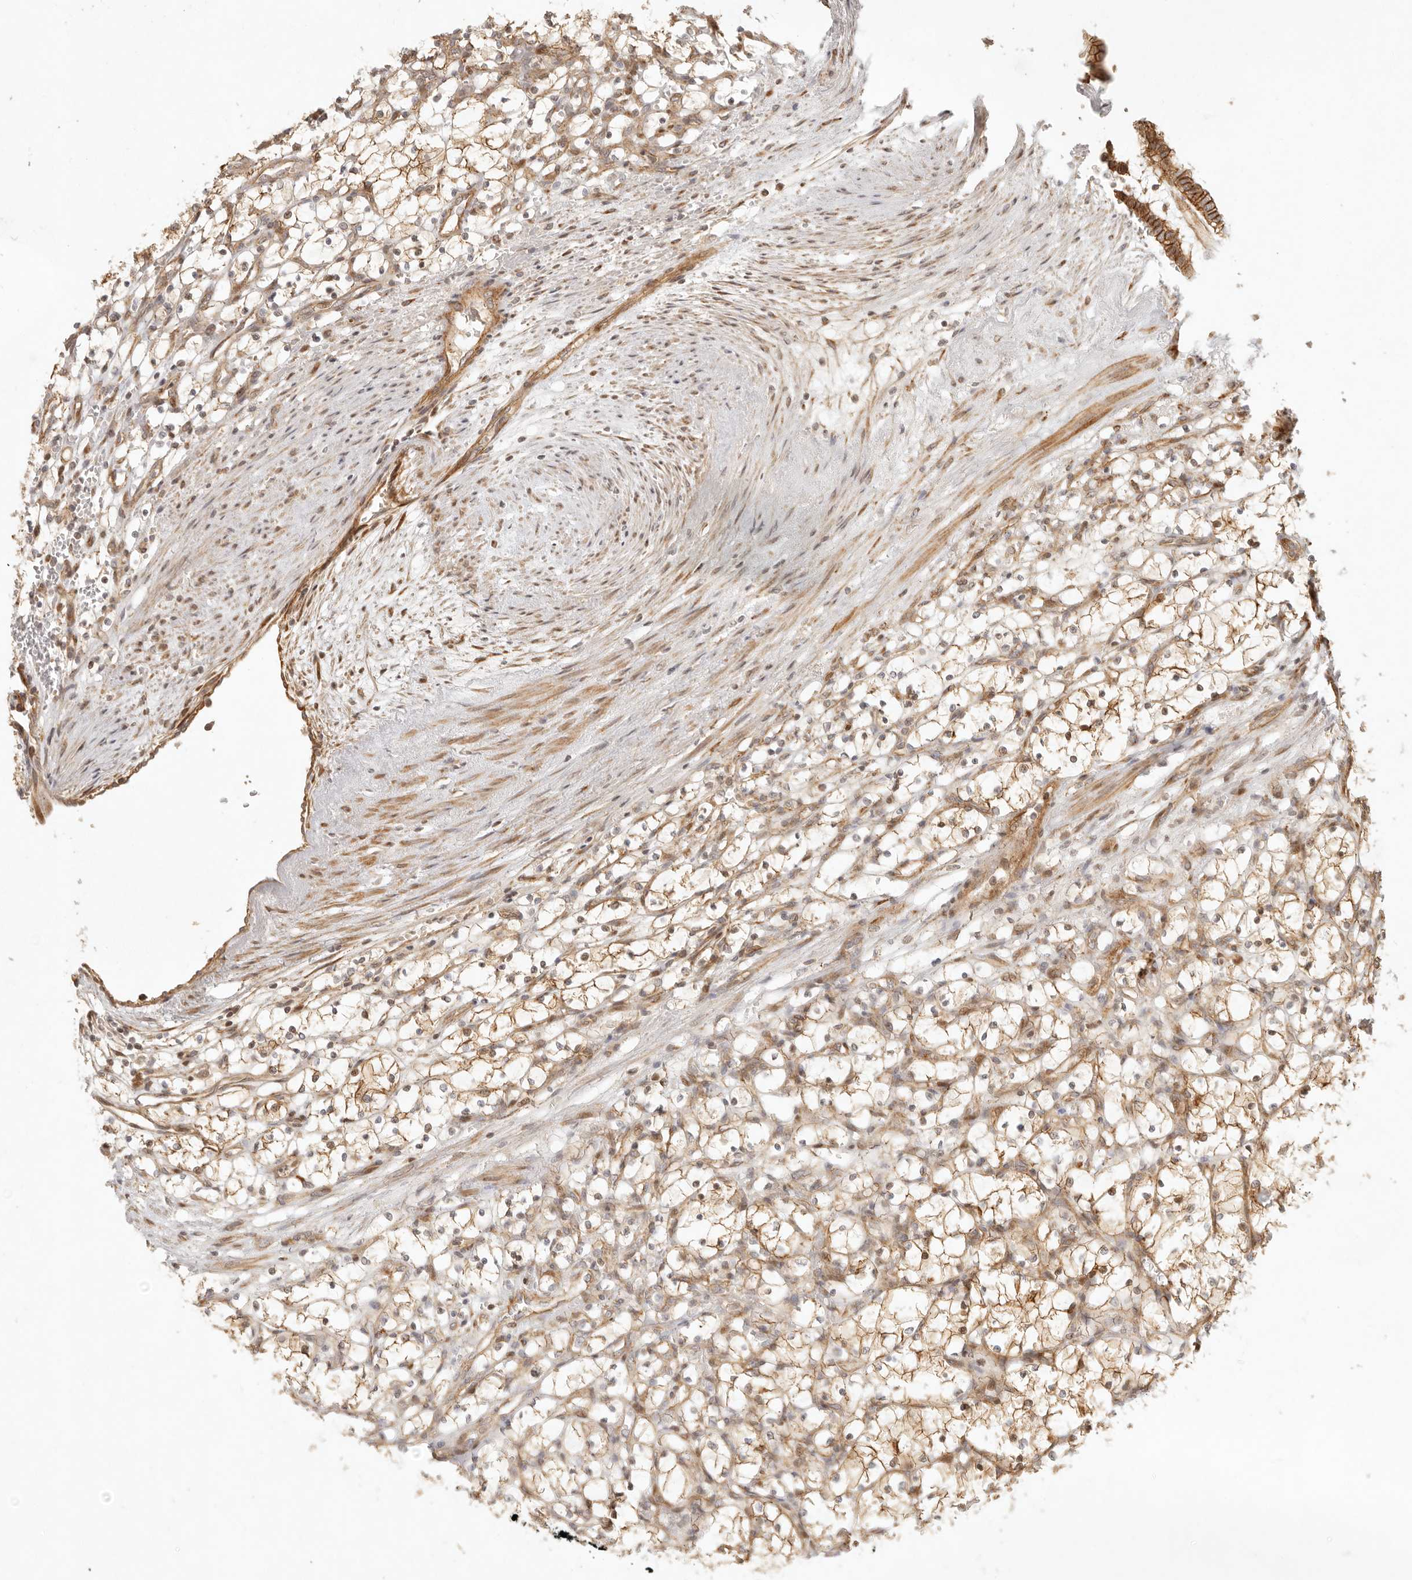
{"staining": {"intensity": "moderate", "quantity": ">75%", "location": "cytoplasmic/membranous"}, "tissue": "renal cancer", "cell_type": "Tumor cells", "image_type": "cancer", "snomed": [{"axis": "morphology", "description": "Adenocarcinoma, NOS"}, {"axis": "topography", "description": "Kidney"}], "caption": "A high-resolution image shows IHC staining of adenocarcinoma (renal), which exhibits moderate cytoplasmic/membranous staining in approximately >75% of tumor cells. (Stains: DAB in brown, nuclei in blue, Microscopy: brightfield microscopy at high magnification).", "gene": "KLHL38", "patient": {"sex": "female", "age": 69}}